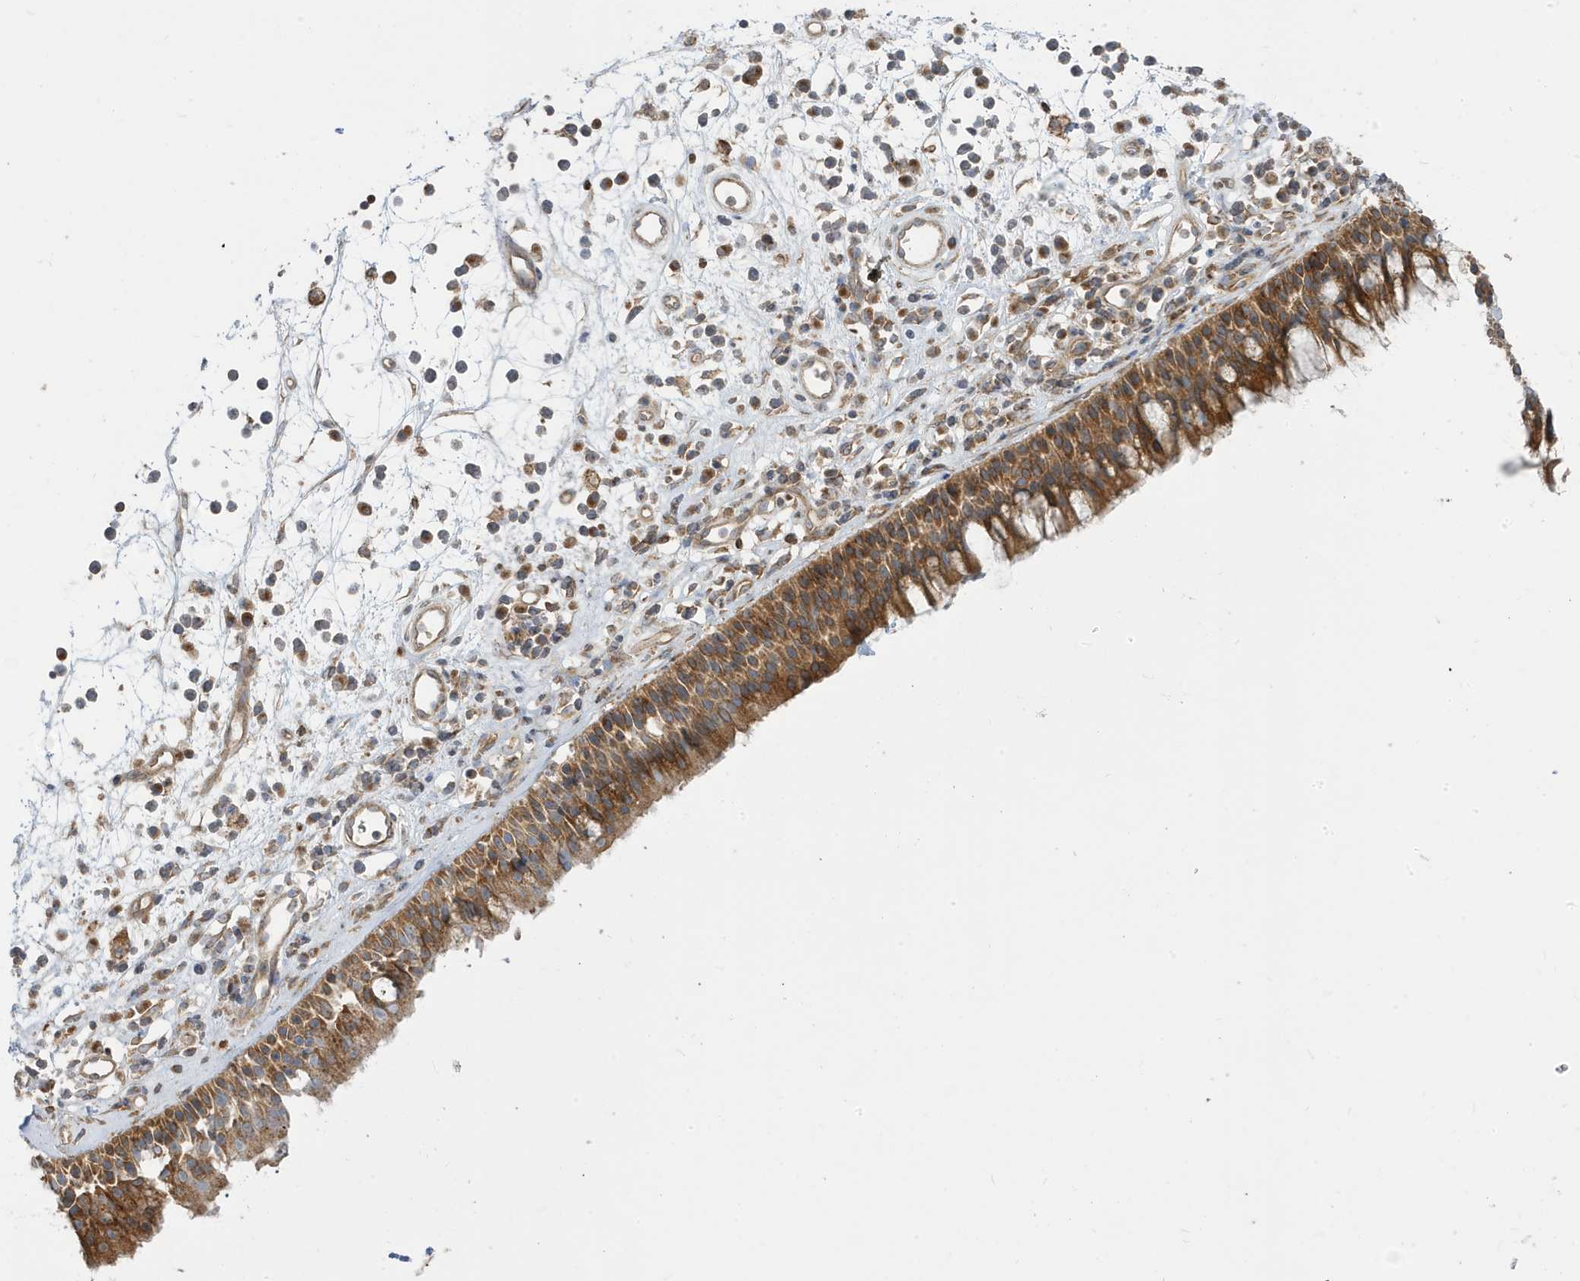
{"staining": {"intensity": "moderate", "quantity": ">75%", "location": "cytoplasmic/membranous"}, "tissue": "nasopharynx", "cell_type": "Respiratory epithelial cells", "image_type": "normal", "snomed": [{"axis": "morphology", "description": "Normal tissue, NOS"}, {"axis": "morphology", "description": "Inflammation, NOS"}, {"axis": "morphology", "description": "Malignant melanoma, Metastatic site"}, {"axis": "topography", "description": "Nasopharynx"}], "caption": "An immunohistochemistry micrograph of normal tissue is shown. Protein staining in brown labels moderate cytoplasmic/membranous positivity in nasopharynx within respiratory epithelial cells.", "gene": "STAM", "patient": {"sex": "male", "age": 70}}